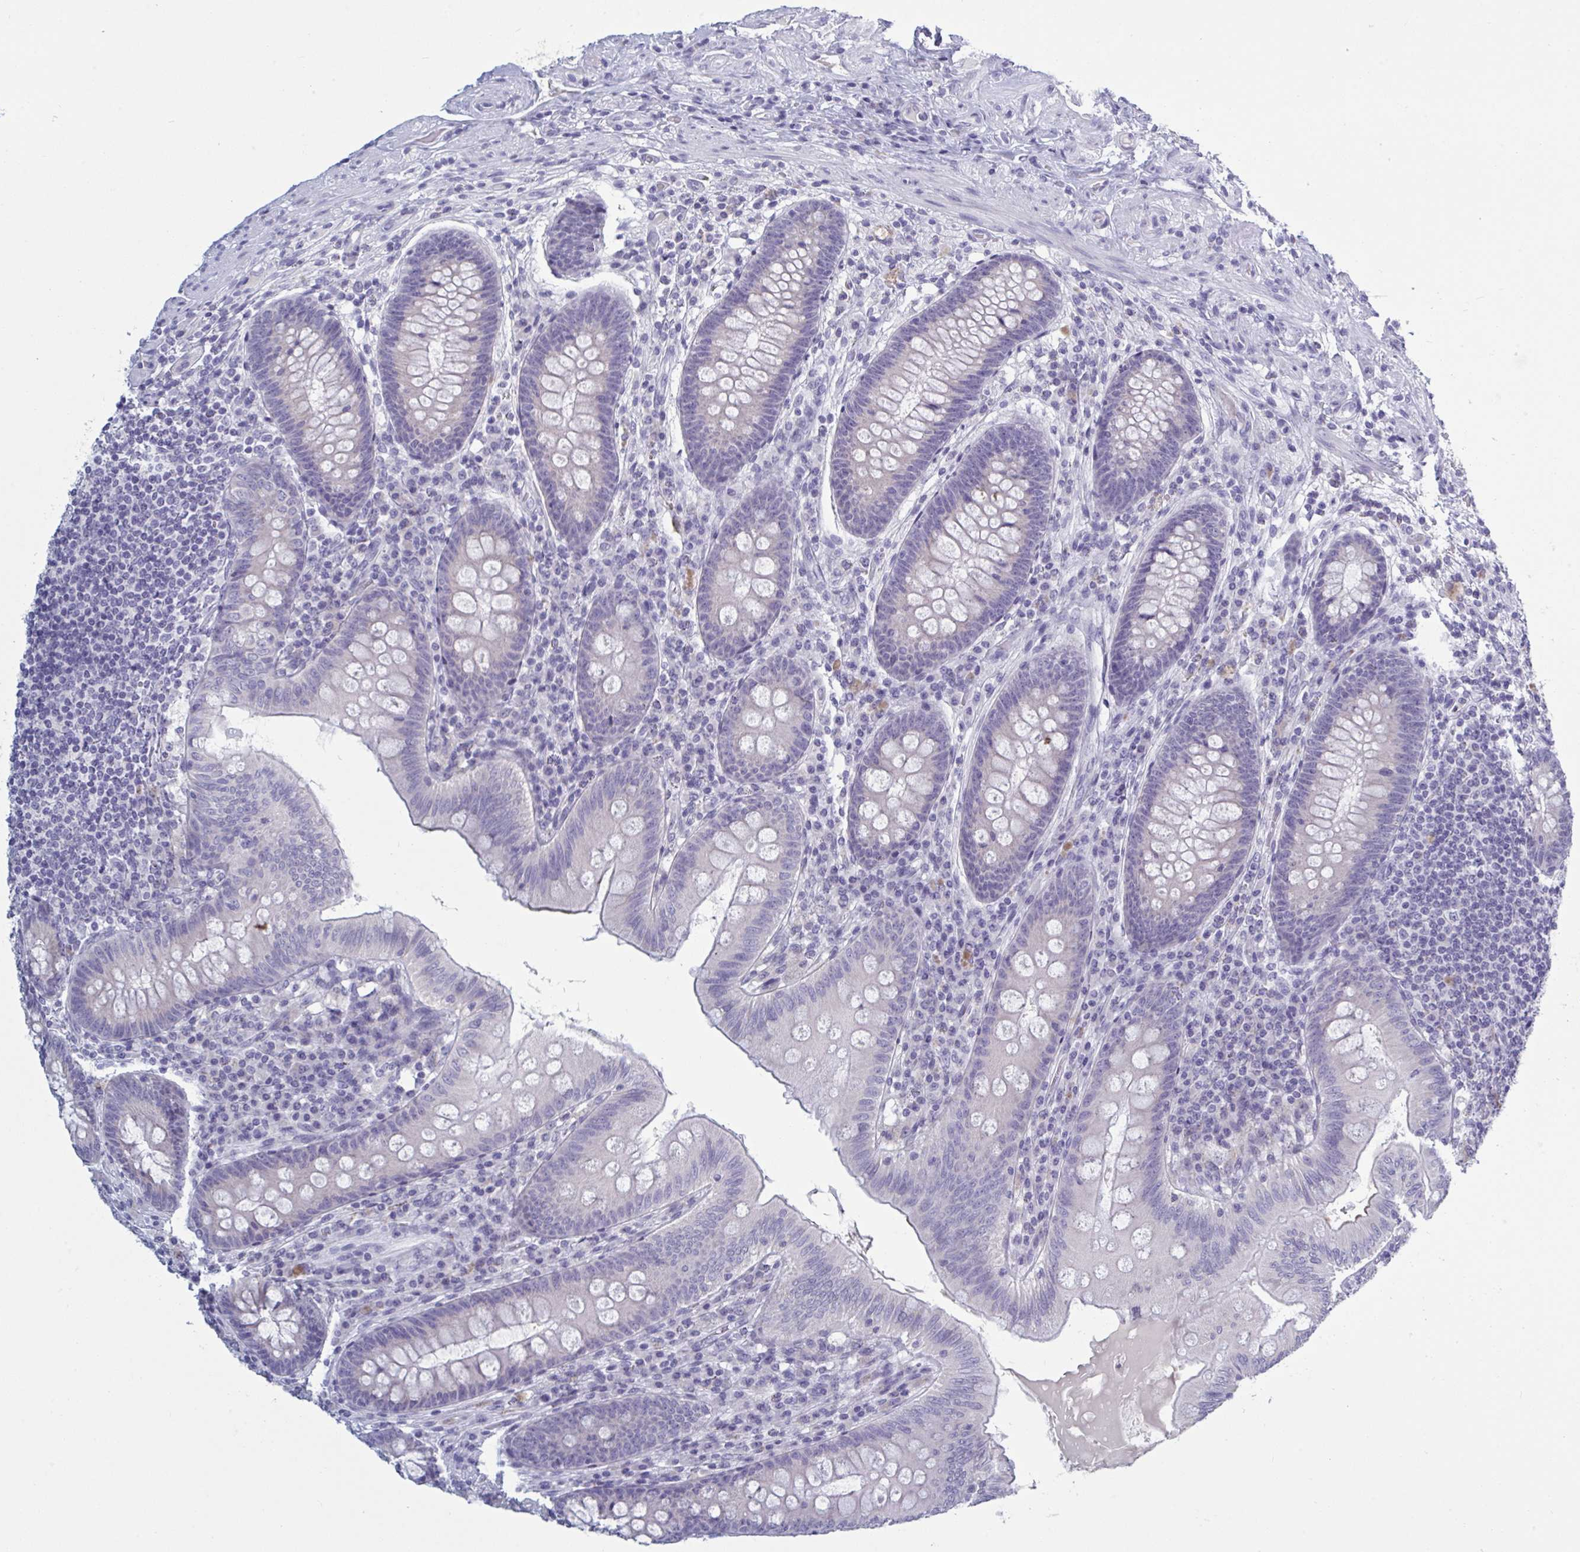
{"staining": {"intensity": "negative", "quantity": "none", "location": "none"}, "tissue": "appendix", "cell_type": "Glandular cells", "image_type": "normal", "snomed": [{"axis": "morphology", "description": "Normal tissue, NOS"}, {"axis": "topography", "description": "Appendix"}], "caption": "IHC image of normal appendix stained for a protein (brown), which exhibits no expression in glandular cells.", "gene": "NDUFC2", "patient": {"sex": "male", "age": 71}}